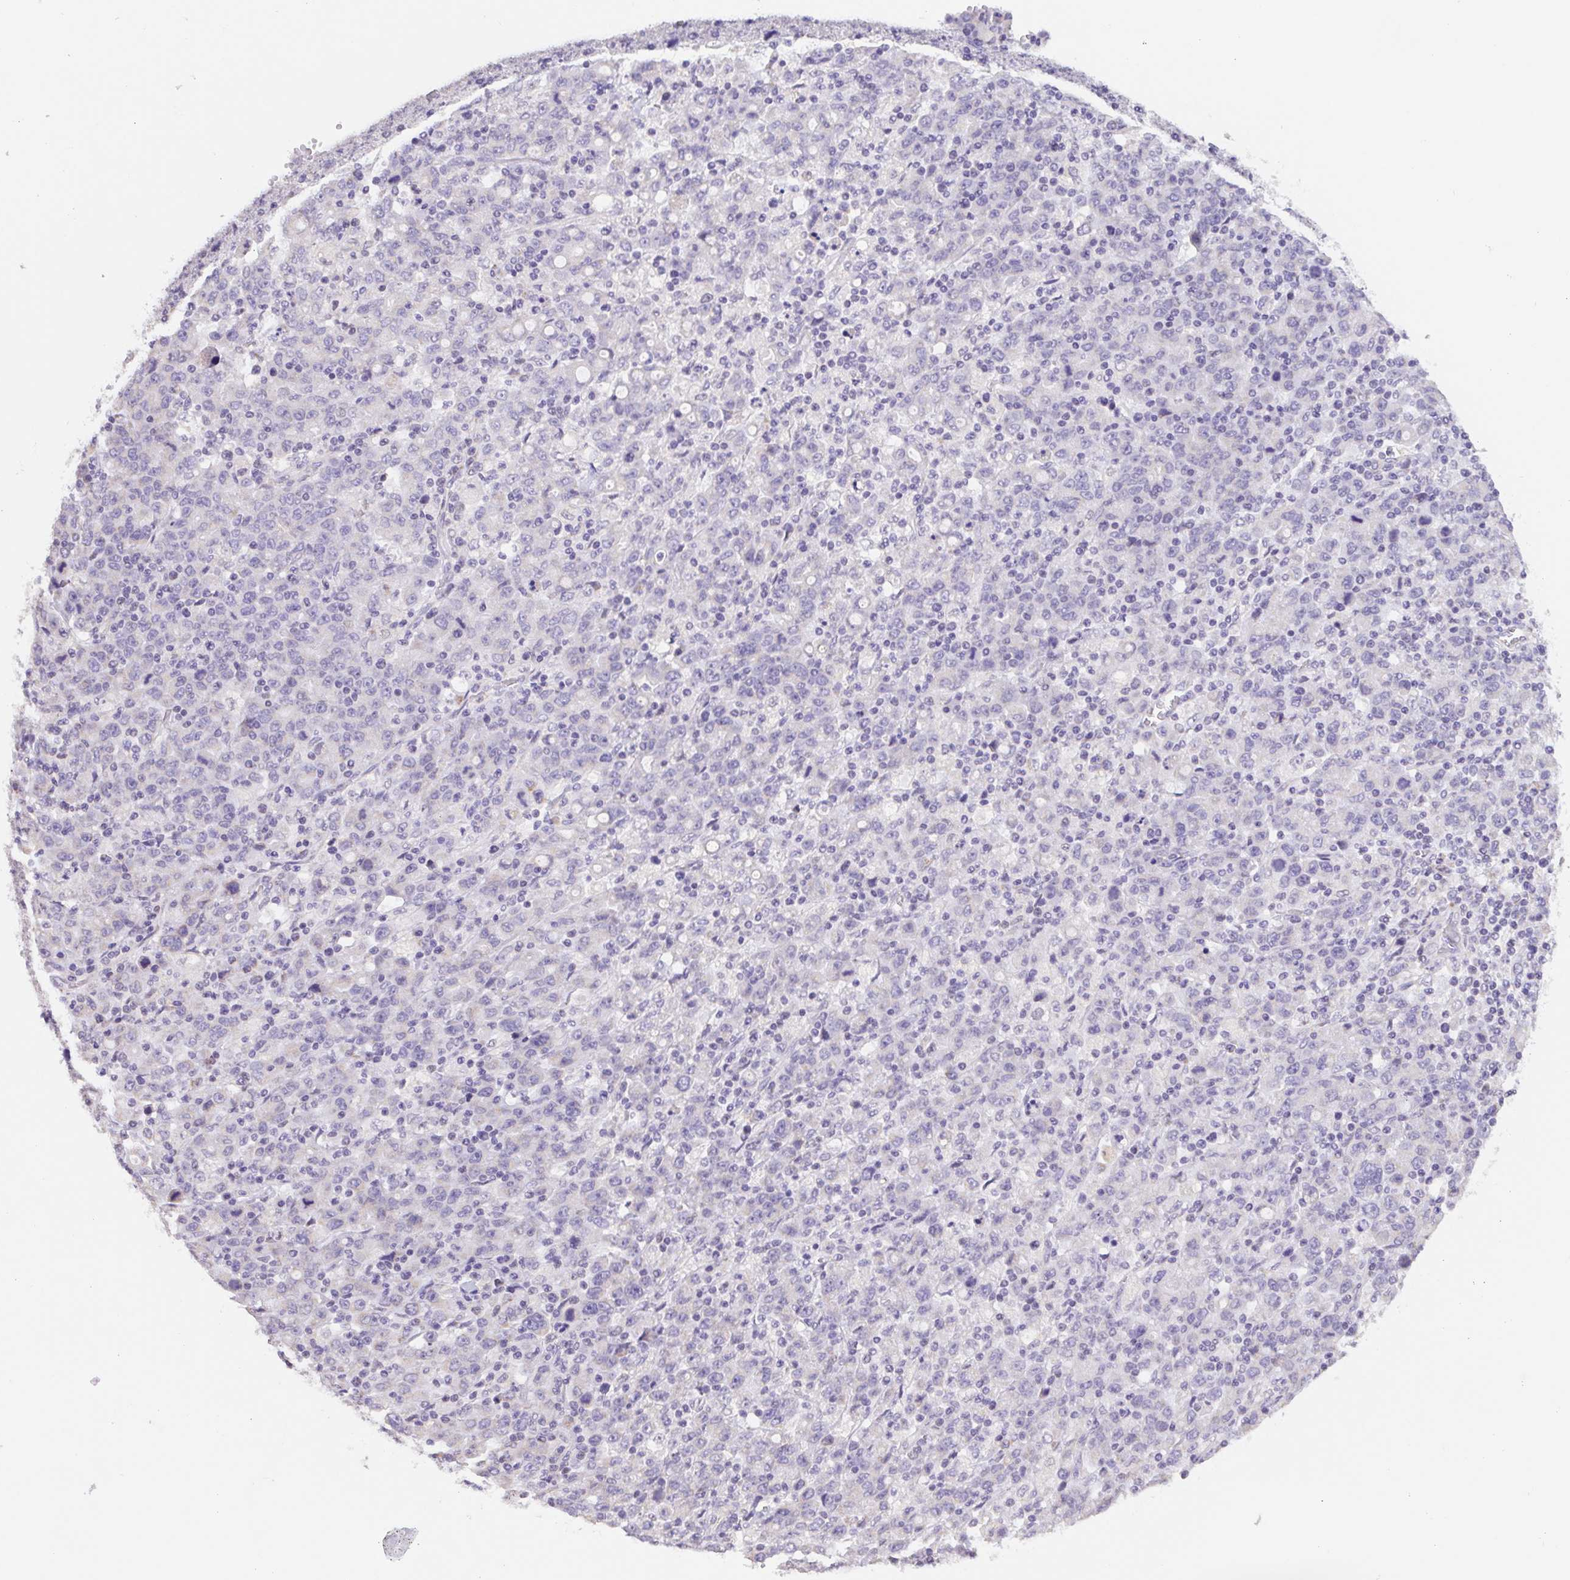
{"staining": {"intensity": "negative", "quantity": "none", "location": "none"}, "tissue": "stomach cancer", "cell_type": "Tumor cells", "image_type": "cancer", "snomed": [{"axis": "morphology", "description": "Adenocarcinoma, NOS"}, {"axis": "topography", "description": "Stomach, upper"}], "caption": "Immunohistochemistry photomicrograph of neoplastic tissue: human adenocarcinoma (stomach) stained with DAB (3,3'-diaminobenzidine) shows no significant protein expression in tumor cells. The staining is performed using DAB brown chromogen with nuclei counter-stained in using hematoxylin.", "gene": "FKBP6", "patient": {"sex": "male", "age": 69}}